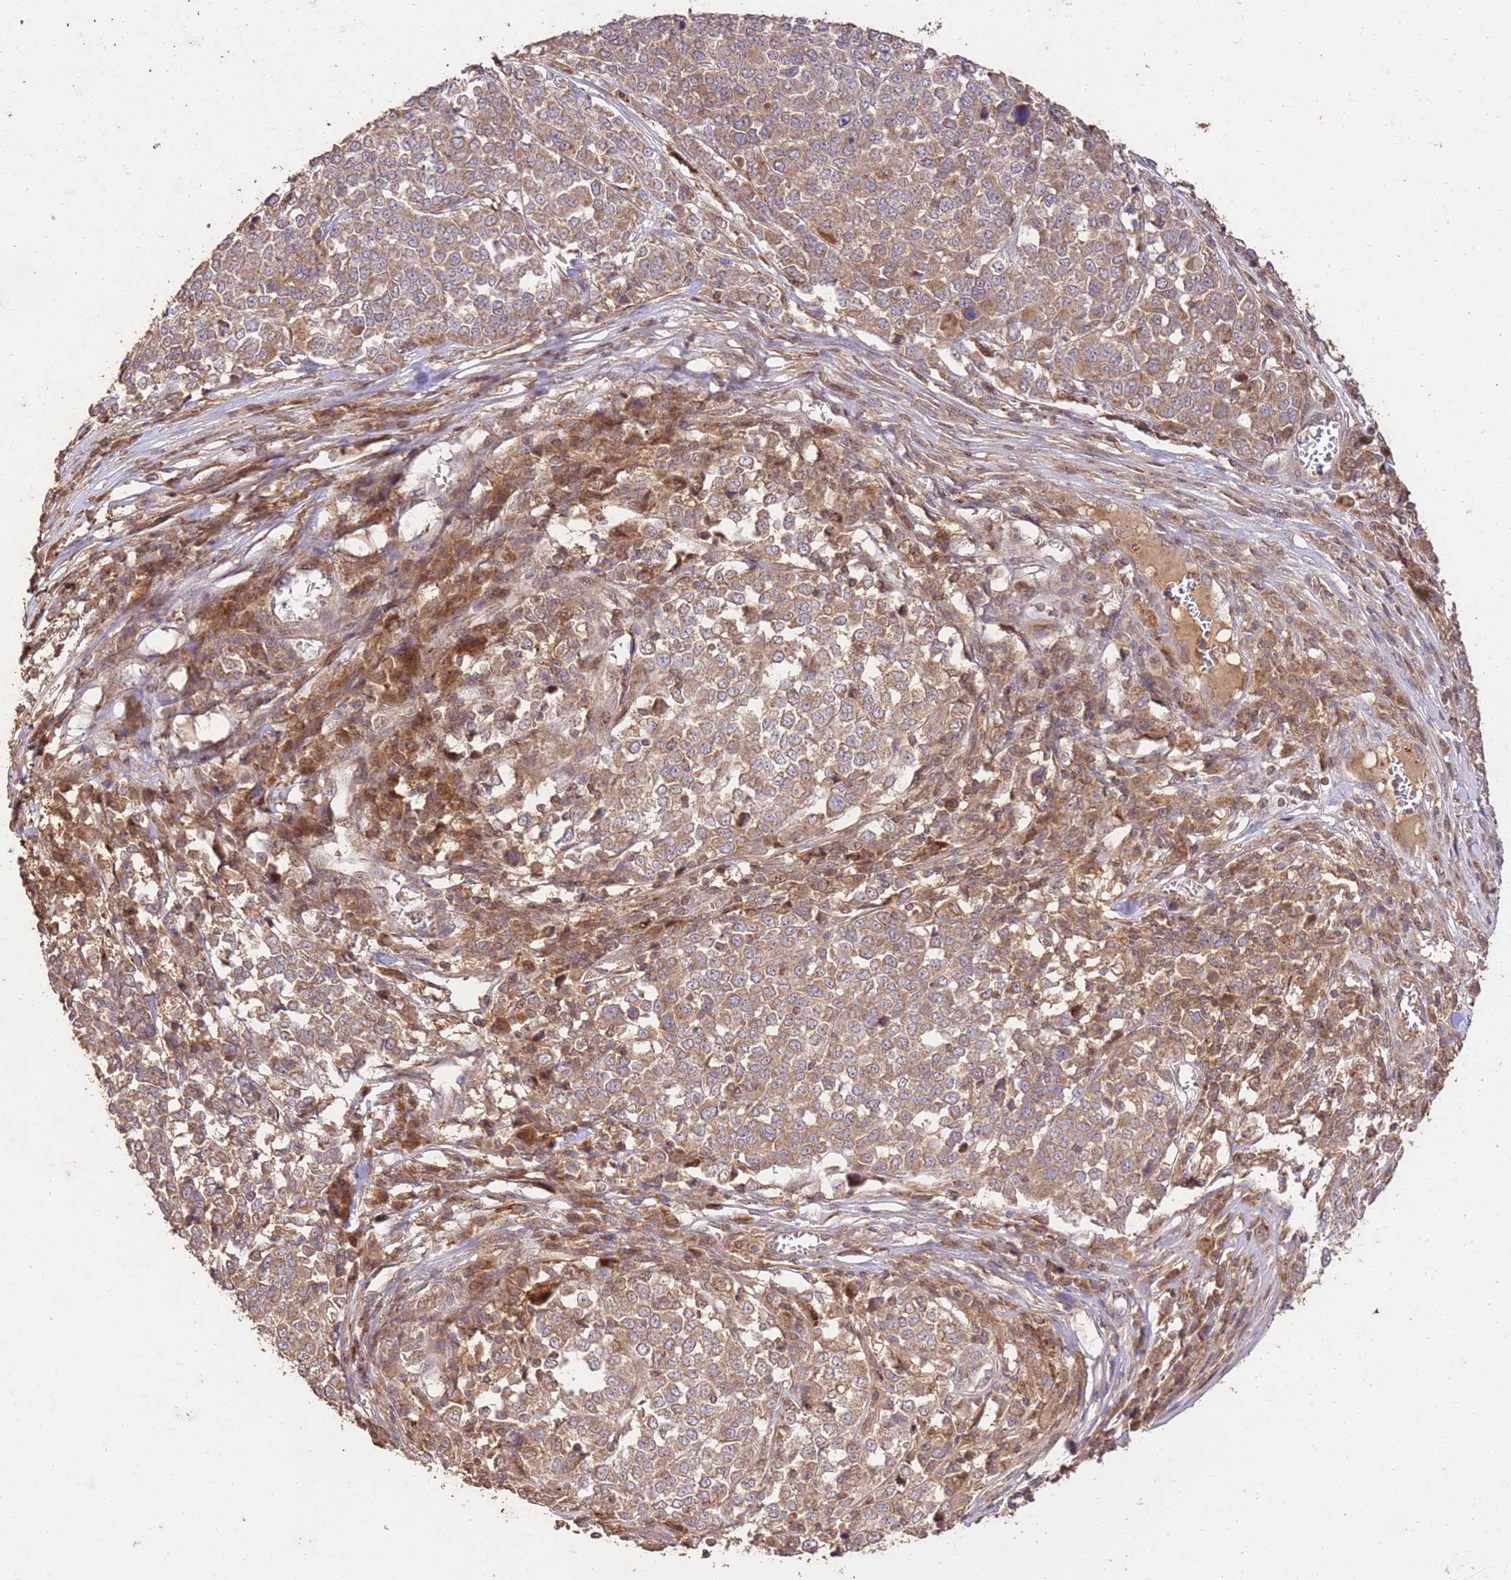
{"staining": {"intensity": "moderate", "quantity": ">75%", "location": "cytoplasmic/membranous"}, "tissue": "melanoma", "cell_type": "Tumor cells", "image_type": "cancer", "snomed": [{"axis": "morphology", "description": "Malignant melanoma, Metastatic site"}, {"axis": "topography", "description": "Lymph node"}], "caption": "Moderate cytoplasmic/membranous positivity is present in approximately >75% of tumor cells in malignant melanoma (metastatic site).", "gene": "LRRC28", "patient": {"sex": "male", "age": 44}}